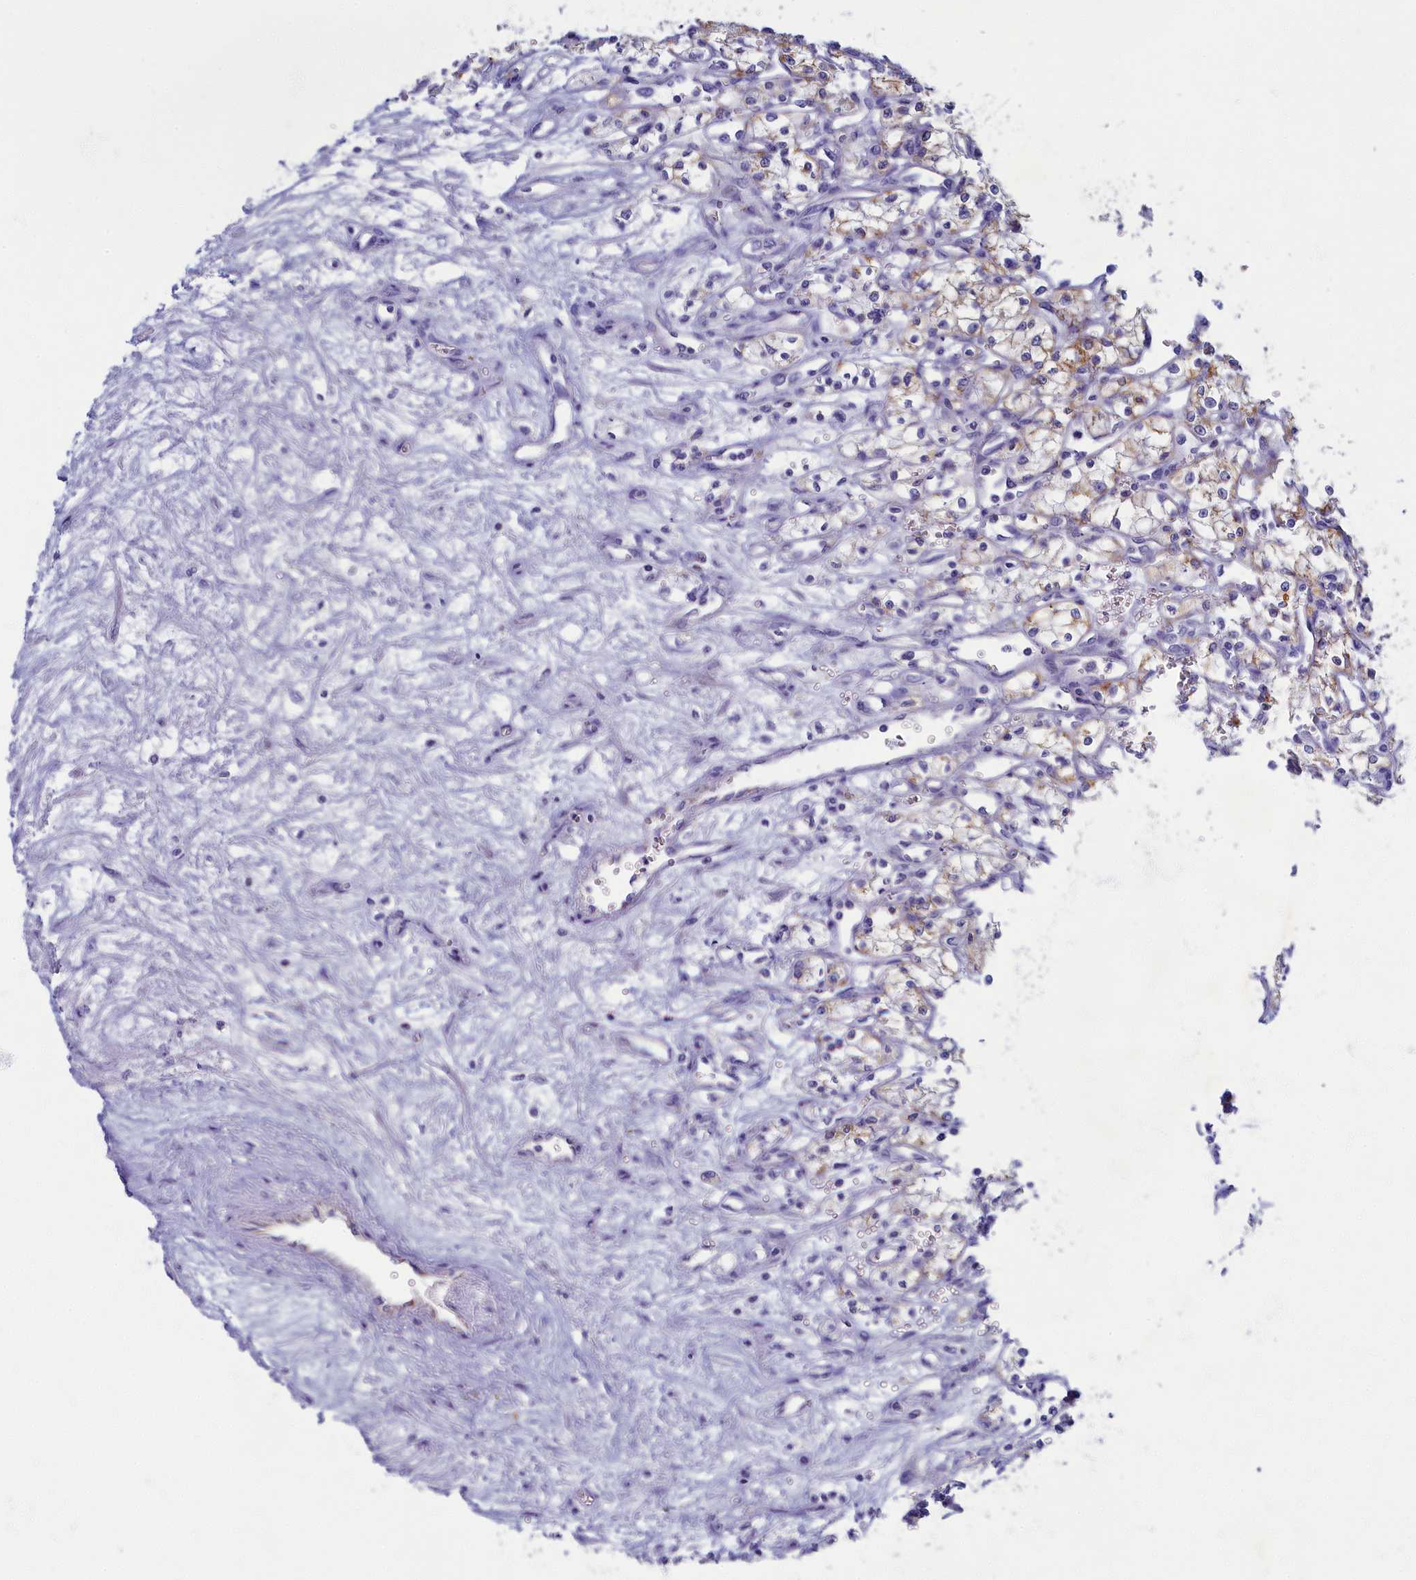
{"staining": {"intensity": "moderate", "quantity": "25%-75%", "location": "cytoplasmic/membranous"}, "tissue": "renal cancer", "cell_type": "Tumor cells", "image_type": "cancer", "snomed": [{"axis": "morphology", "description": "Adenocarcinoma, NOS"}, {"axis": "topography", "description": "Kidney"}], "caption": "DAB (3,3'-diaminobenzidine) immunohistochemical staining of renal cancer (adenocarcinoma) exhibits moderate cytoplasmic/membranous protein expression in about 25%-75% of tumor cells. The staining is performed using DAB brown chromogen to label protein expression. The nuclei are counter-stained blue using hematoxylin.", "gene": "OCIAD2", "patient": {"sex": "male", "age": 59}}